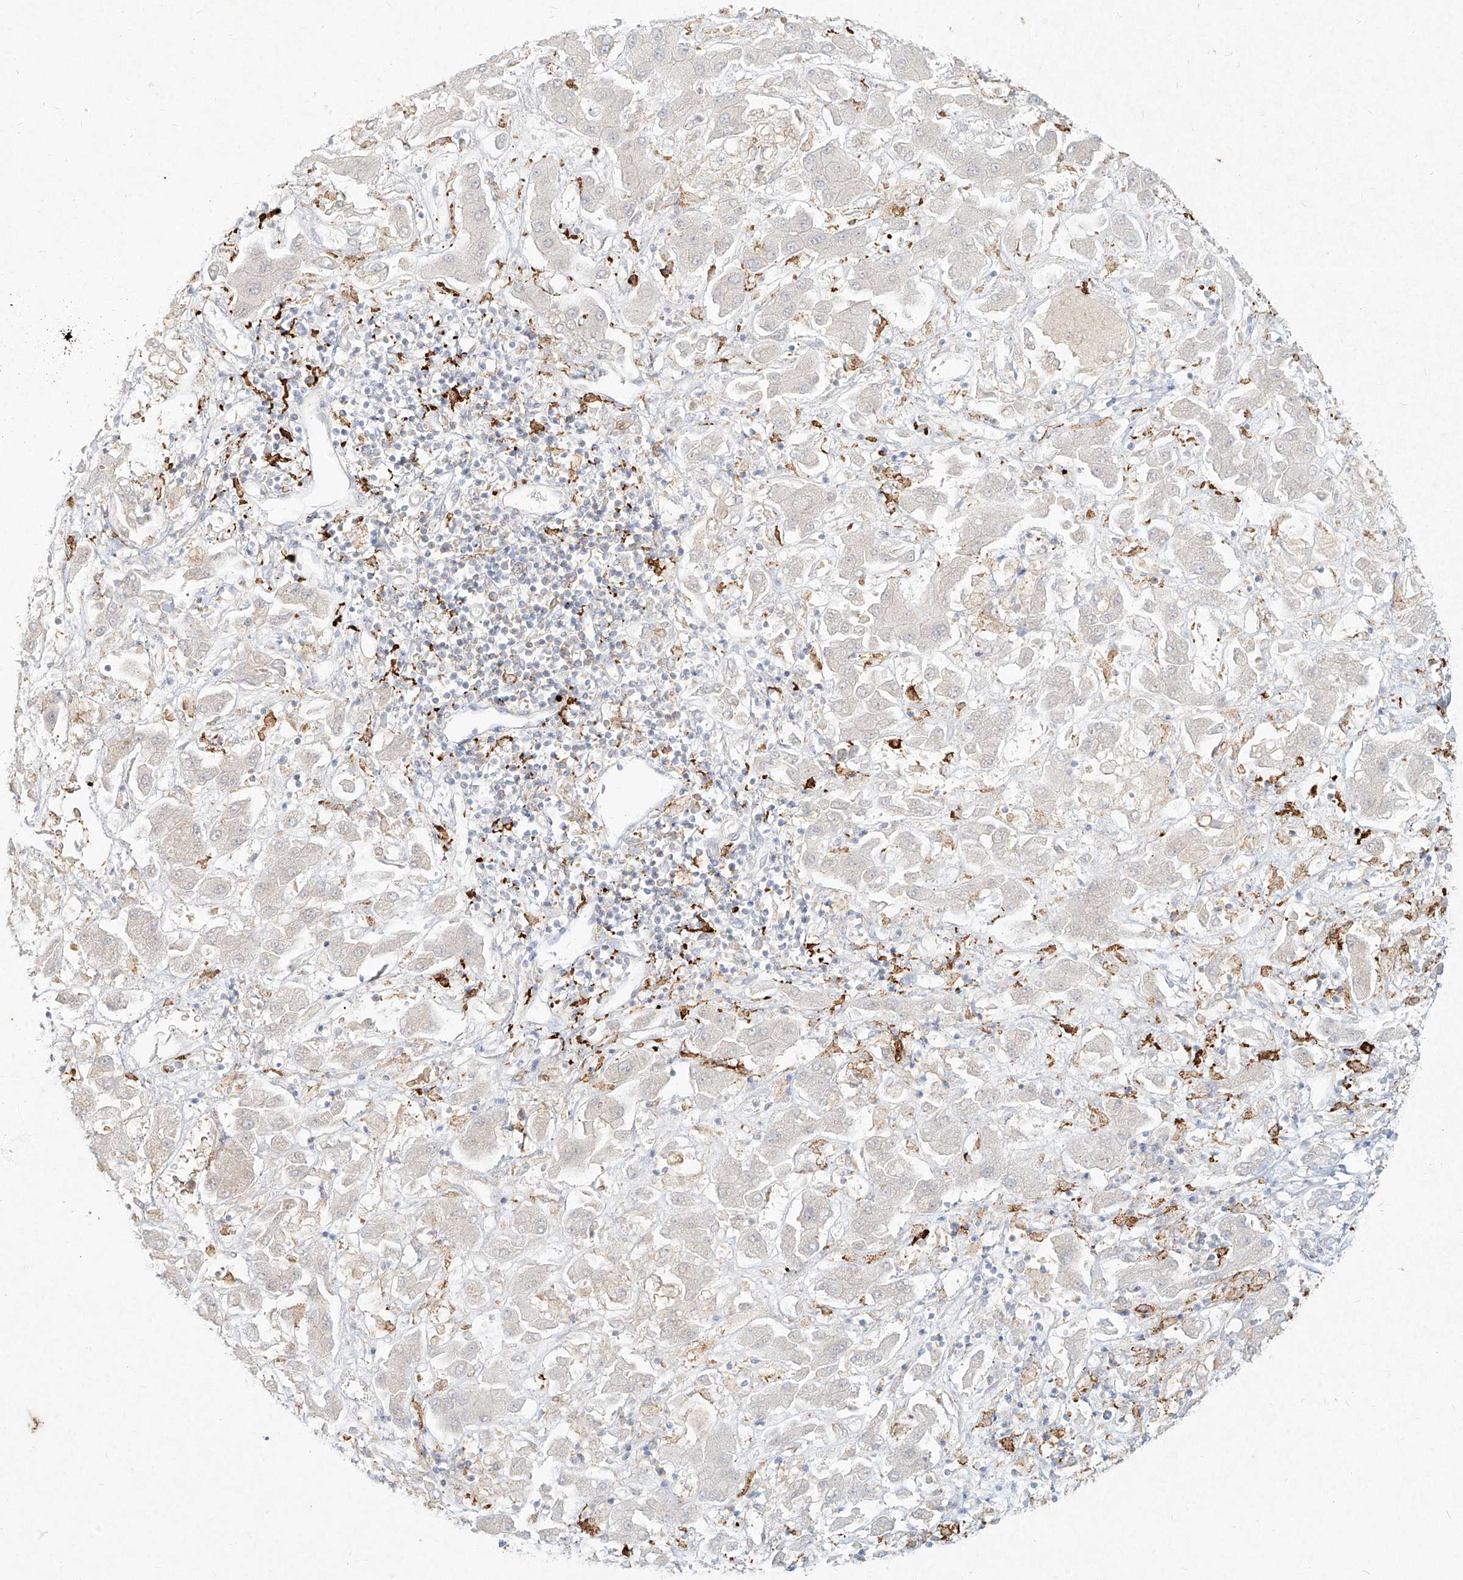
{"staining": {"intensity": "negative", "quantity": "none", "location": "none"}, "tissue": "liver cancer", "cell_type": "Tumor cells", "image_type": "cancer", "snomed": [{"axis": "morphology", "description": "Cholangiocarcinoma"}, {"axis": "topography", "description": "Liver"}], "caption": "This is an IHC histopathology image of liver cancer. There is no expression in tumor cells.", "gene": "CD209", "patient": {"sex": "male", "age": 50}}